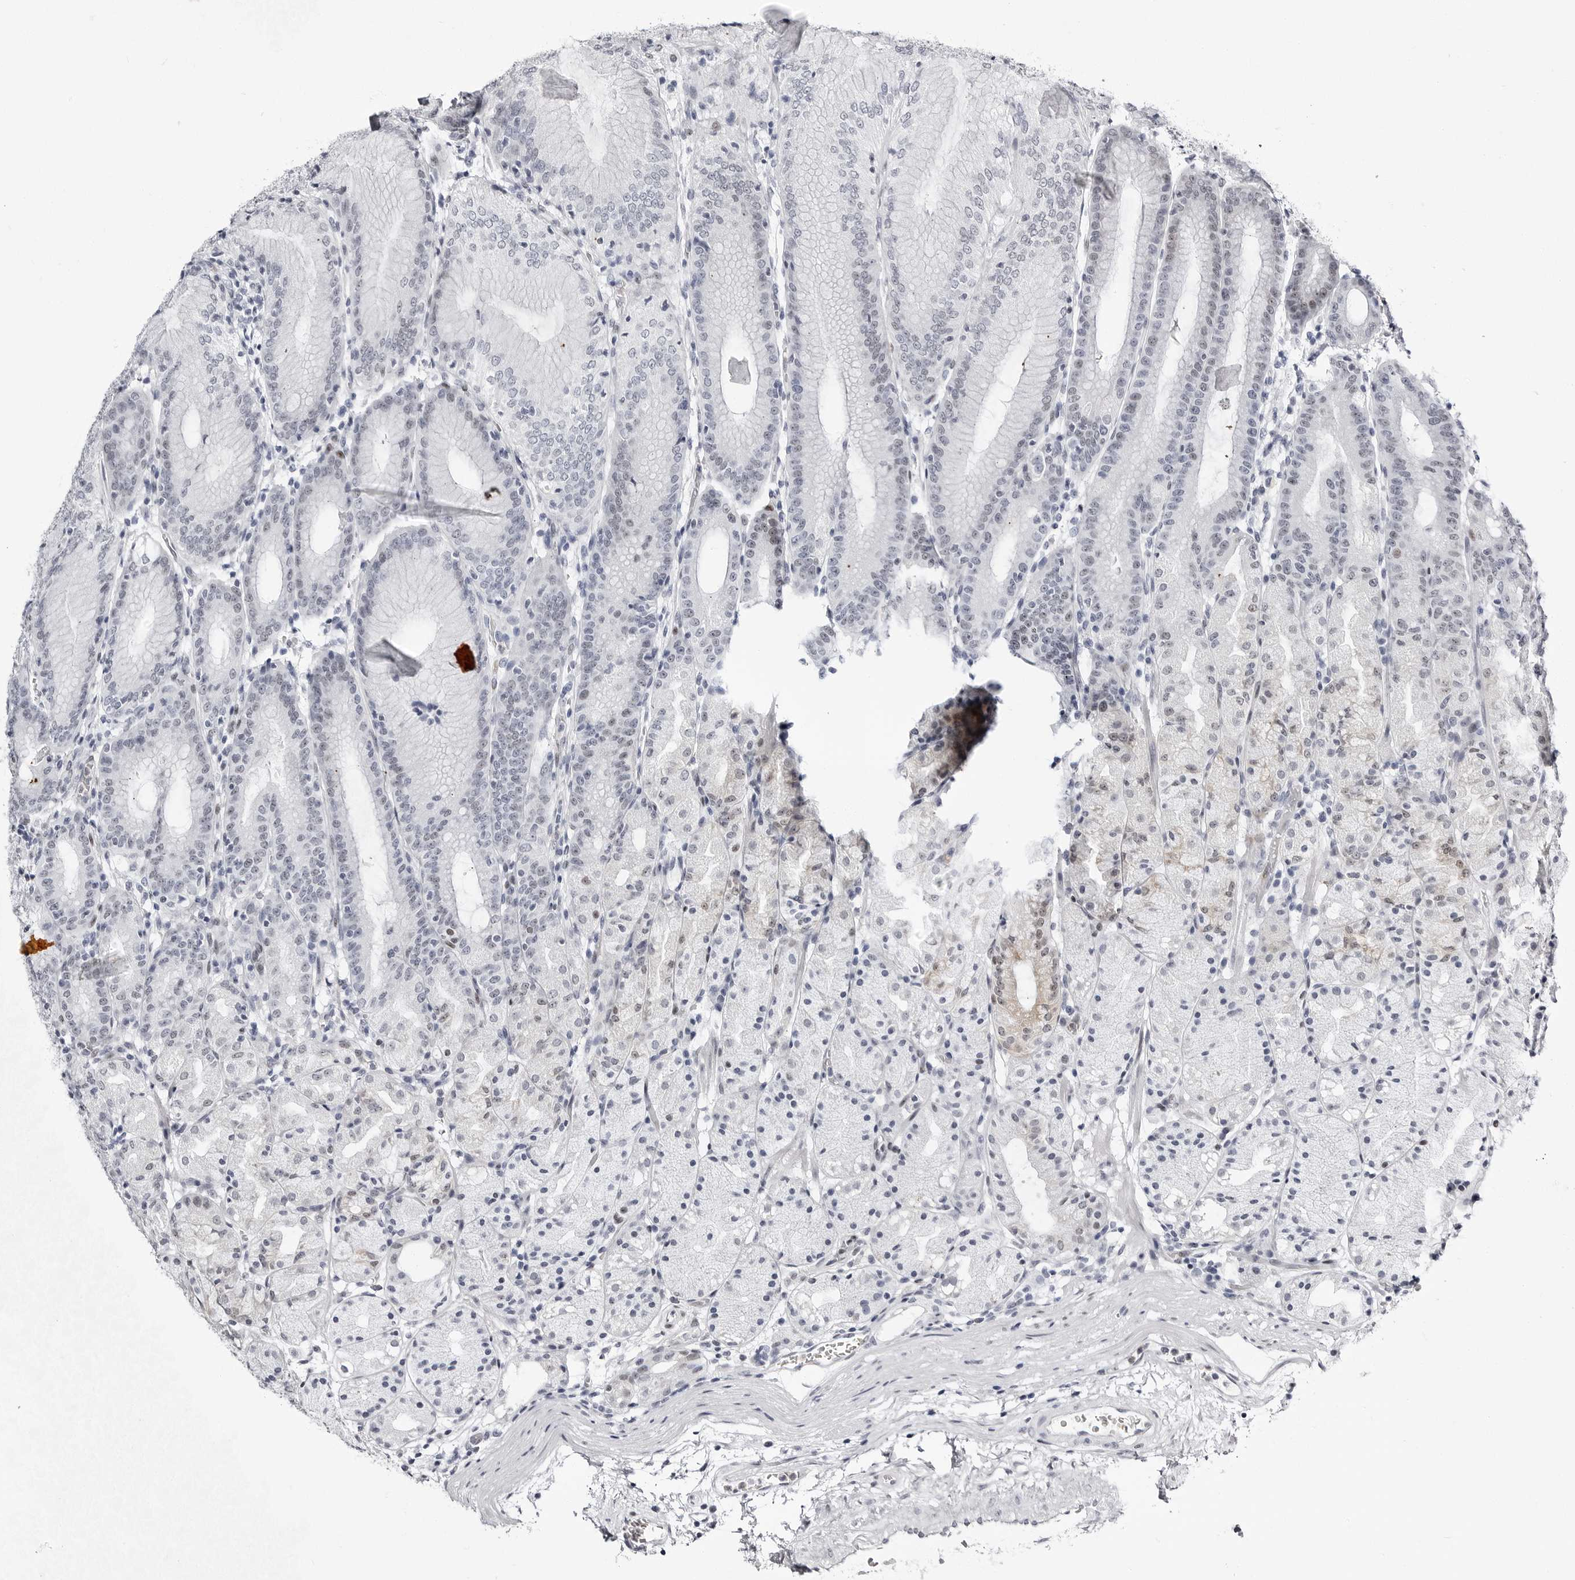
{"staining": {"intensity": "weak", "quantity": "<25%", "location": "nuclear"}, "tissue": "stomach", "cell_type": "Glandular cells", "image_type": "normal", "snomed": [{"axis": "morphology", "description": "Normal tissue, NOS"}, {"axis": "topography", "description": "Stomach, upper"}], "caption": "This is an IHC micrograph of unremarkable stomach. There is no expression in glandular cells.", "gene": "VEZF1", "patient": {"sex": "male", "age": 48}}